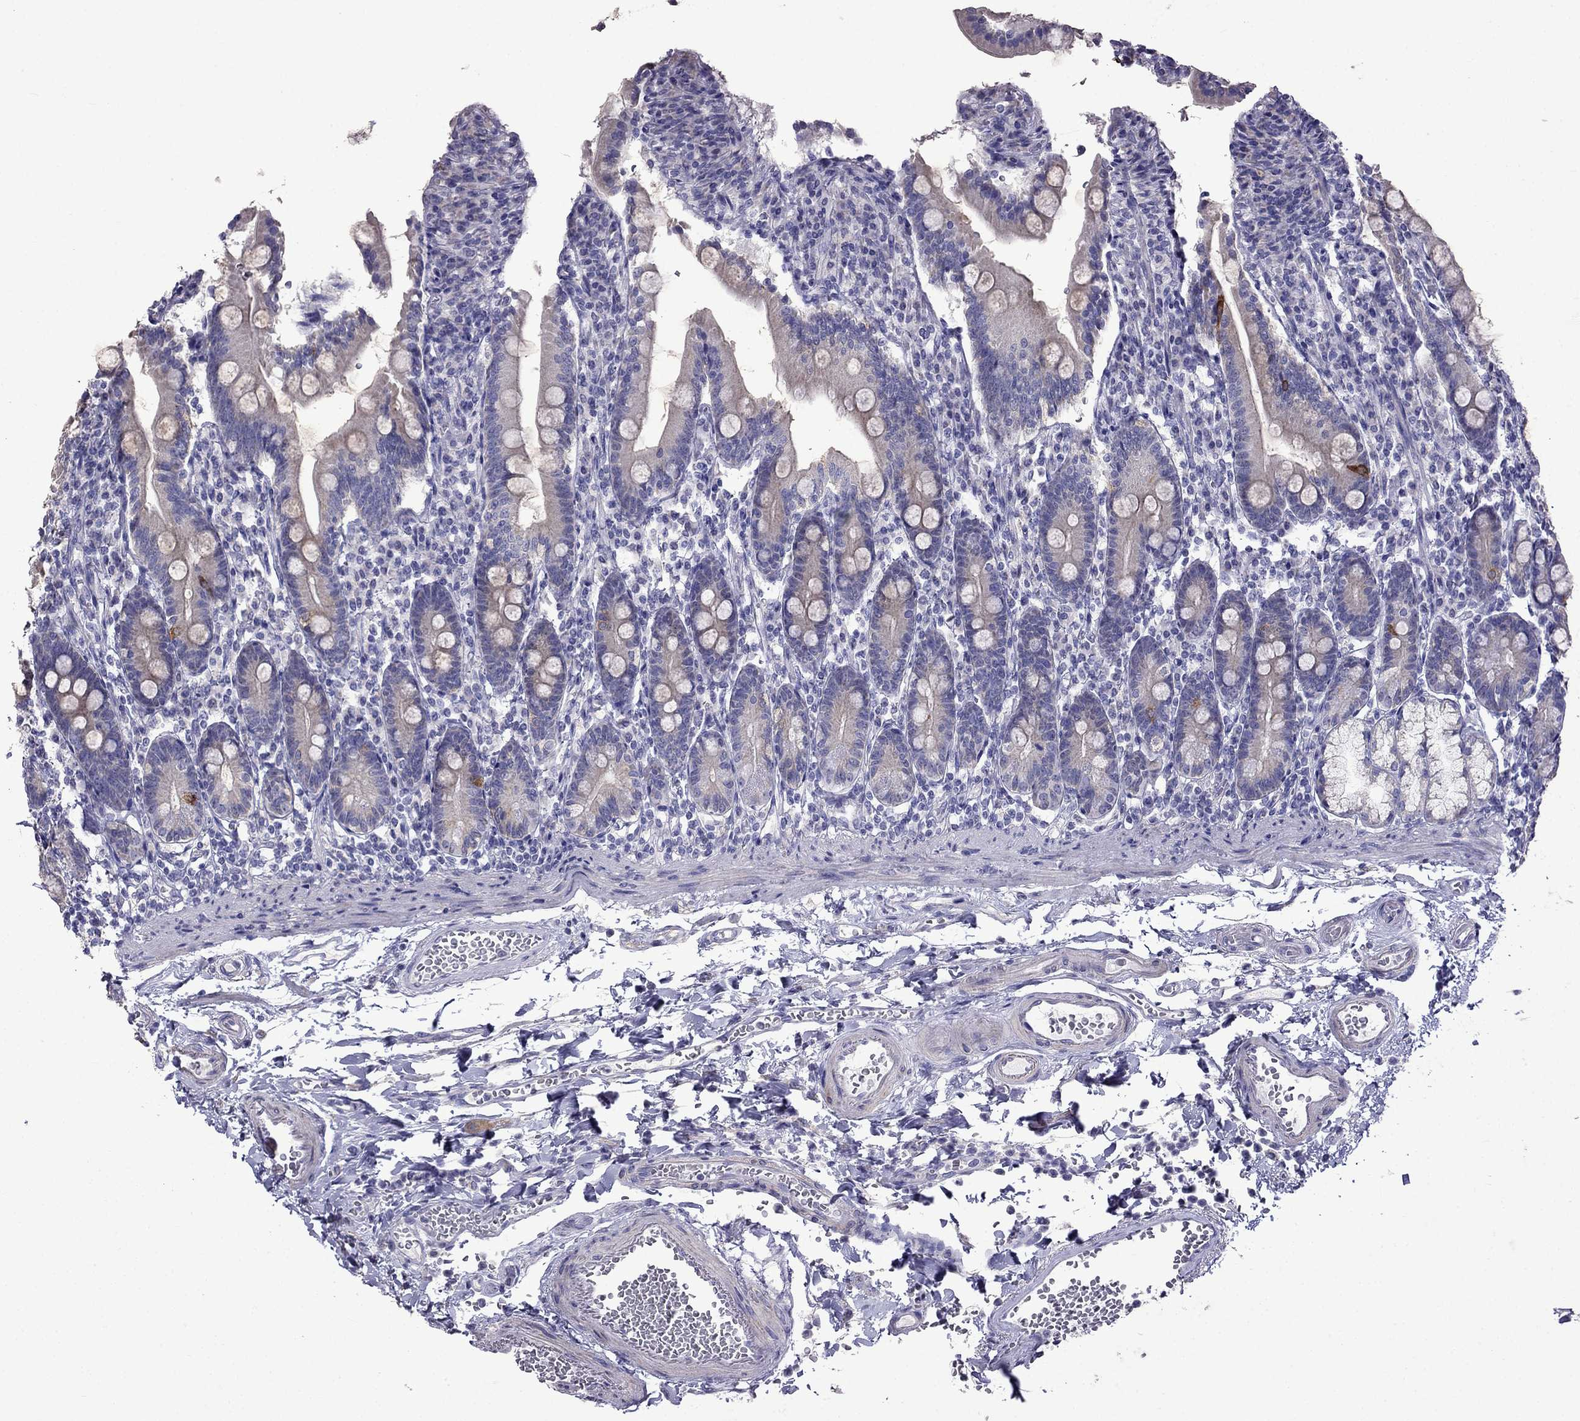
{"staining": {"intensity": "strong", "quantity": "<25%", "location": "cytoplasmic/membranous"}, "tissue": "duodenum", "cell_type": "Glandular cells", "image_type": "normal", "snomed": [{"axis": "morphology", "description": "Normal tissue, NOS"}, {"axis": "topography", "description": "Duodenum"}], "caption": "DAB immunohistochemical staining of unremarkable duodenum demonstrates strong cytoplasmic/membranous protein positivity in about <25% of glandular cells. The staining is performed using DAB (3,3'-diaminobenzidine) brown chromogen to label protein expression. The nuclei are counter-stained blue using hematoxylin.", "gene": "AK5", "patient": {"sex": "female", "age": 67}}